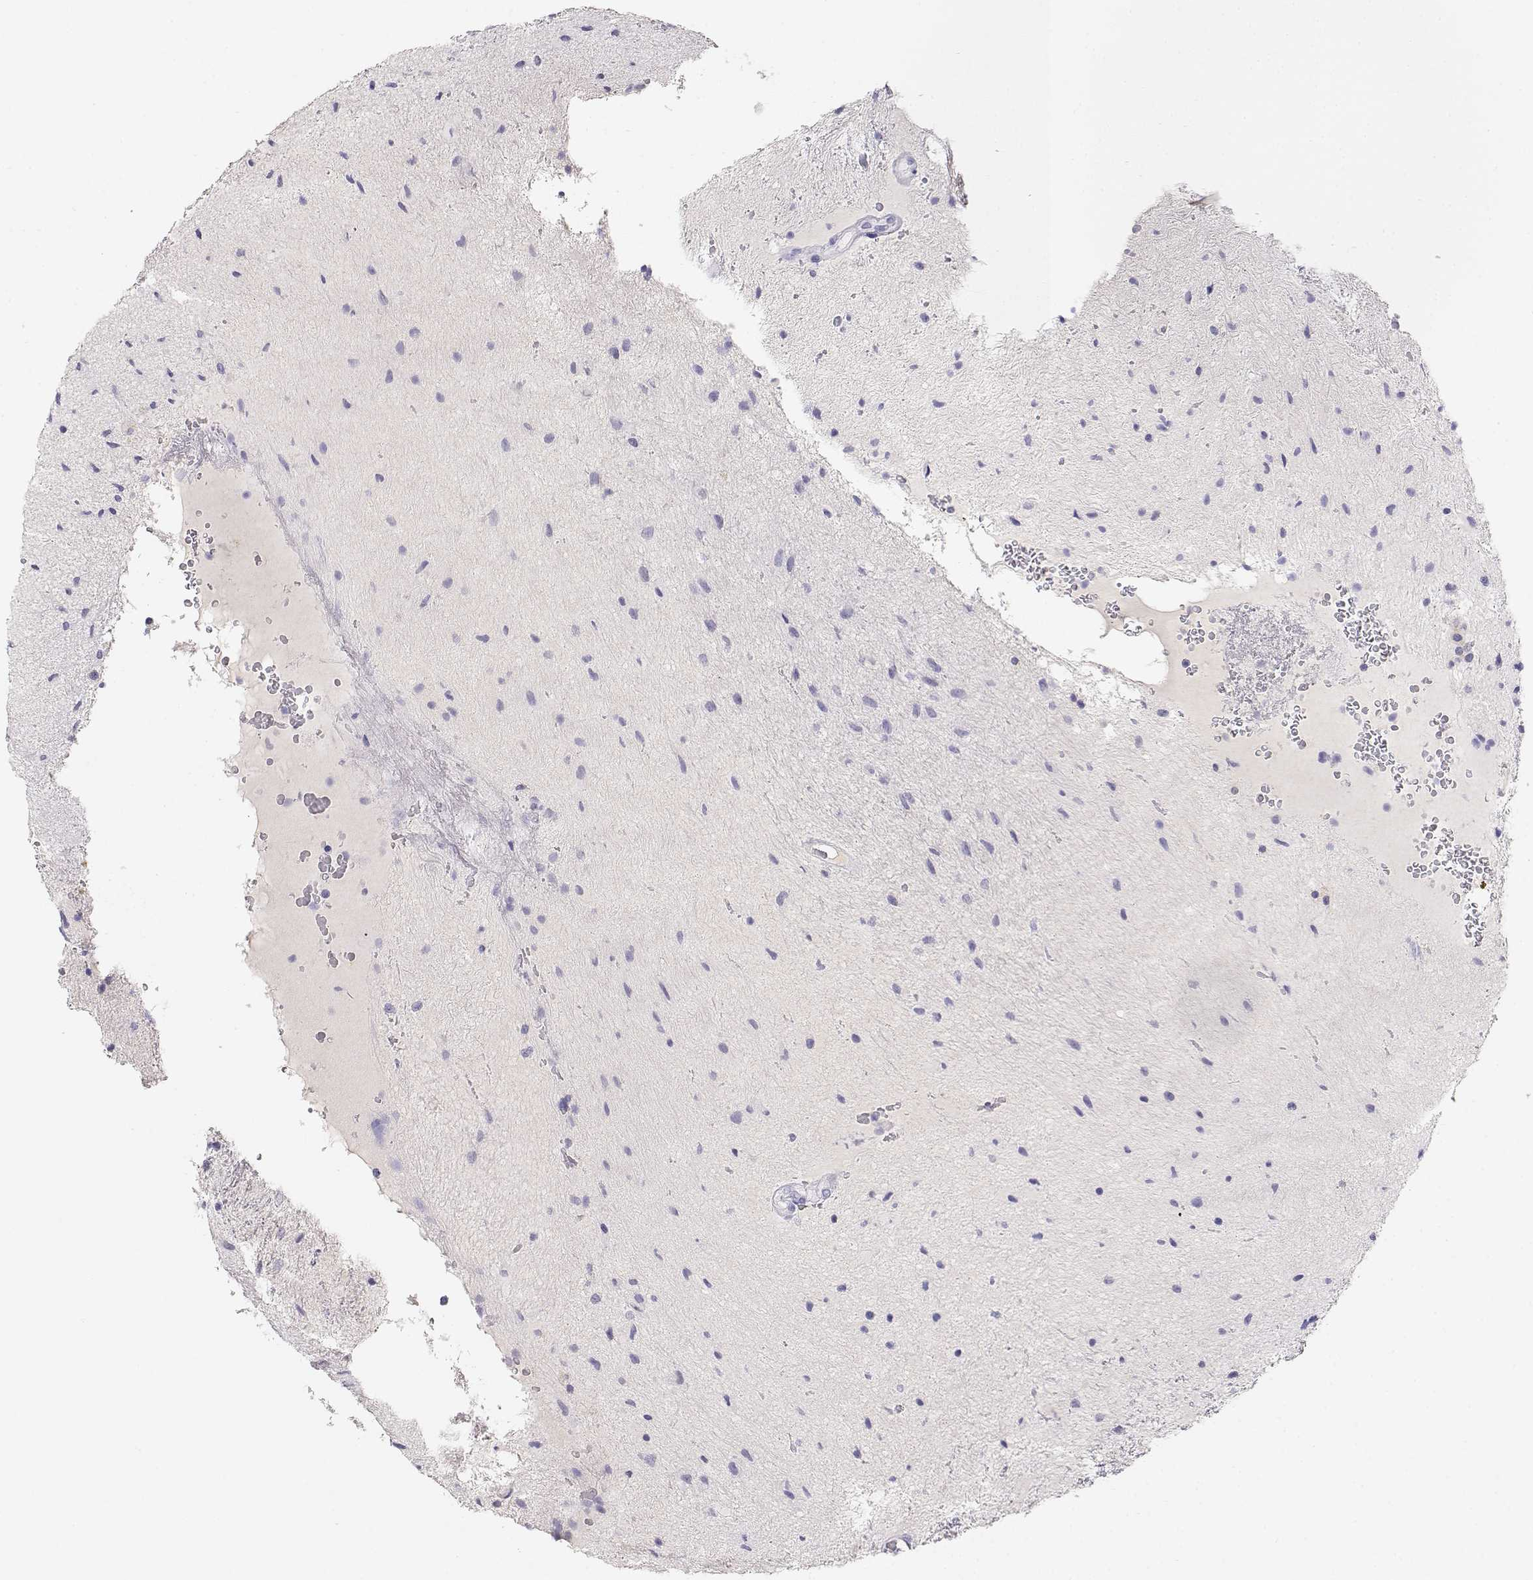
{"staining": {"intensity": "negative", "quantity": "none", "location": "none"}, "tissue": "glioma", "cell_type": "Tumor cells", "image_type": "cancer", "snomed": [{"axis": "morphology", "description": "Glioma, malignant, Low grade"}, {"axis": "topography", "description": "Cerebellum"}], "caption": "Protein analysis of glioma demonstrates no significant expression in tumor cells.", "gene": "GPR174", "patient": {"sex": "female", "age": 14}}